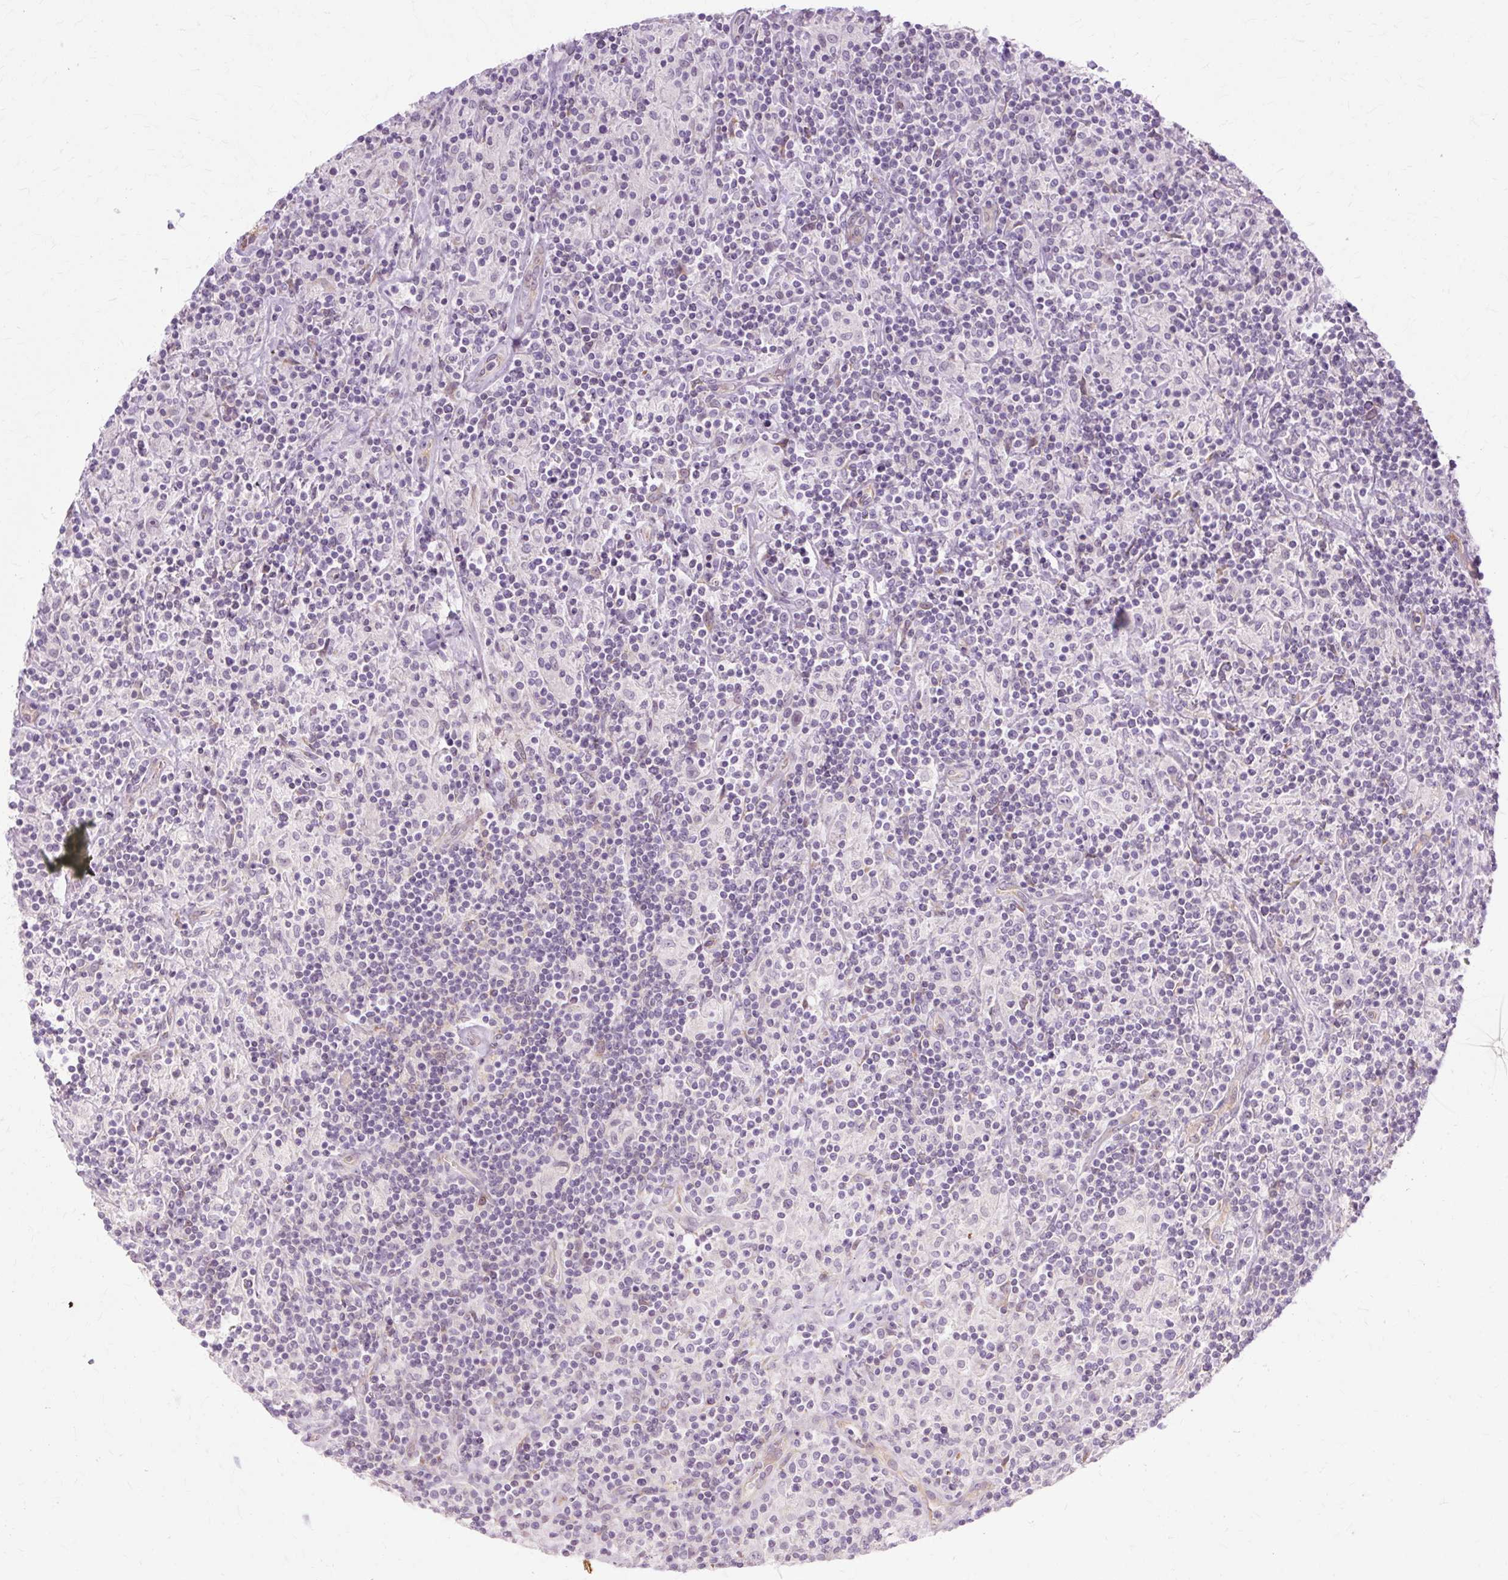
{"staining": {"intensity": "negative", "quantity": "none", "location": "none"}, "tissue": "lymphoma", "cell_type": "Tumor cells", "image_type": "cancer", "snomed": [{"axis": "morphology", "description": "Hodgkin's disease, NOS"}, {"axis": "topography", "description": "Lymph node"}], "caption": "Immunohistochemistry of Hodgkin's disease demonstrates no positivity in tumor cells.", "gene": "ZNF35", "patient": {"sex": "male", "age": 70}}